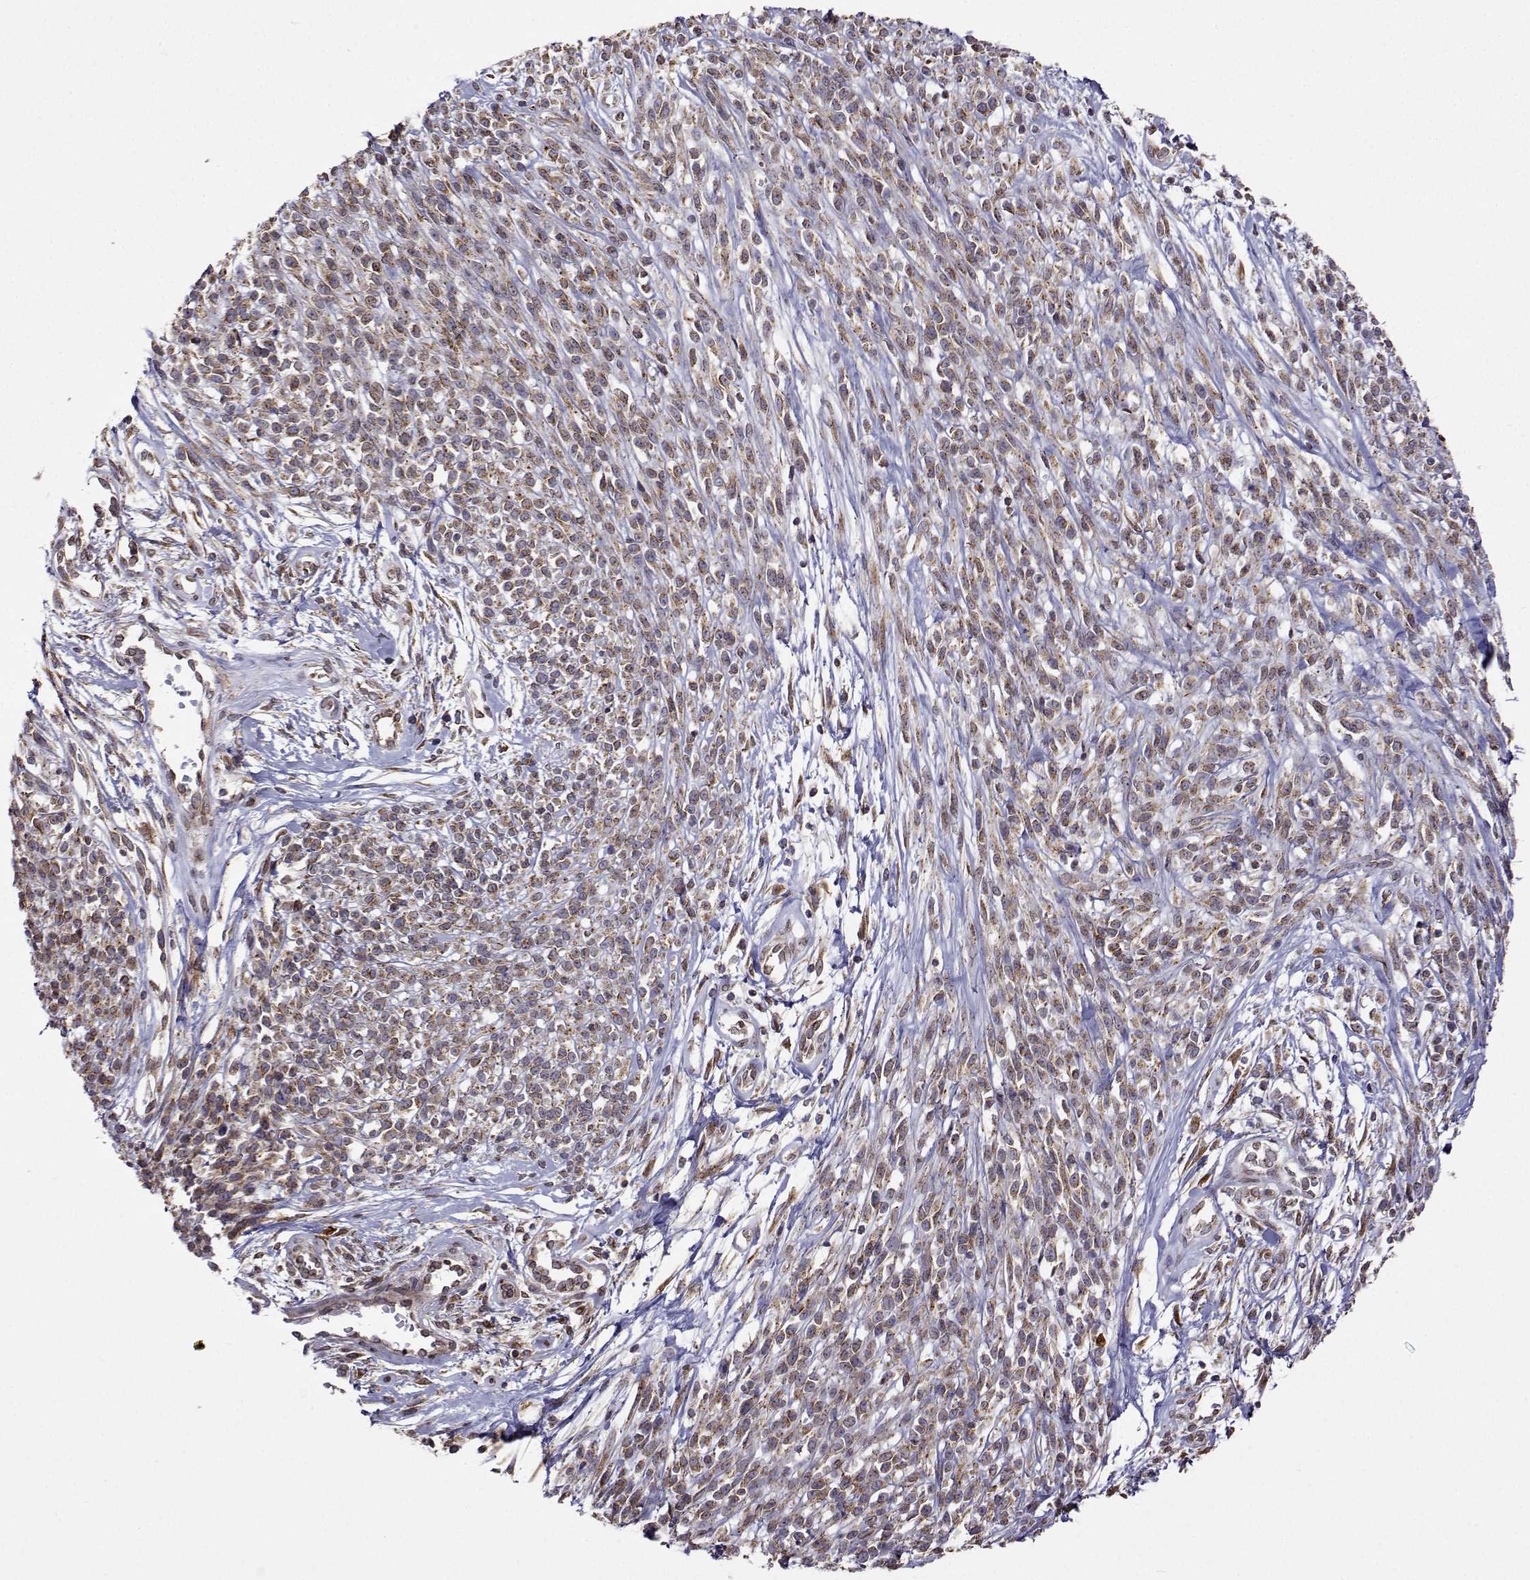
{"staining": {"intensity": "weak", "quantity": ">75%", "location": "cytoplasmic/membranous"}, "tissue": "melanoma", "cell_type": "Tumor cells", "image_type": "cancer", "snomed": [{"axis": "morphology", "description": "Malignant melanoma, NOS"}, {"axis": "topography", "description": "Skin"}, {"axis": "topography", "description": "Skin of trunk"}], "caption": "This photomicrograph shows melanoma stained with immunohistochemistry (IHC) to label a protein in brown. The cytoplasmic/membranous of tumor cells show weak positivity for the protein. Nuclei are counter-stained blue.", "gene": "PGRMC2", "patient": {"sex": "male", "age": 74}}